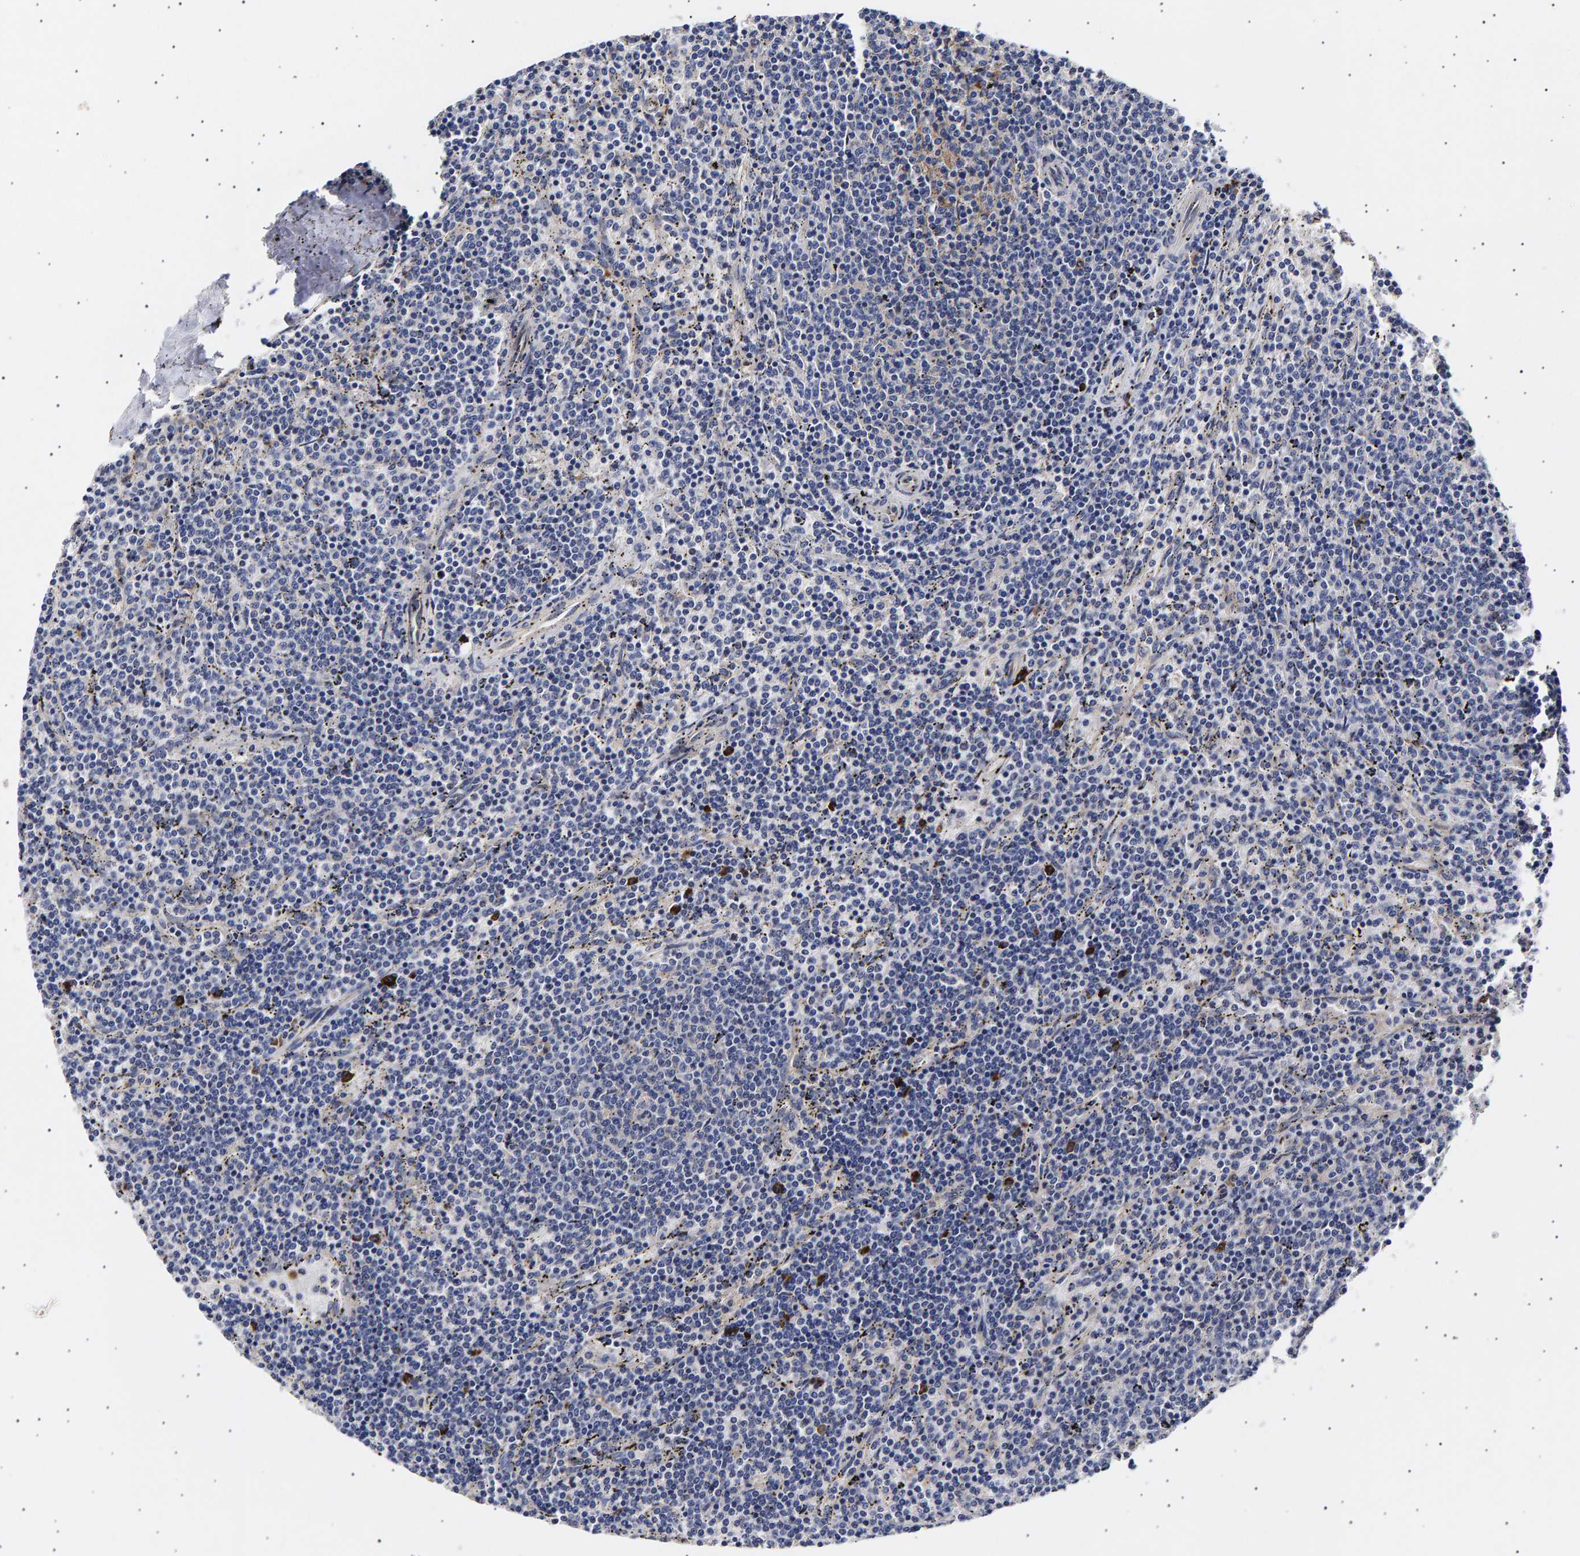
{"staining": {"intensity": "negative", "quantity": "none", "location": "none"}, "tissue": "lymphoma", "cell_type": "Tumor cells", "image_type": "cancer", "snomed": [{"axis": "morphology", "description": "Malignant lymphoma, non-Hodgkin's type, Low grade"}, {"axis": "topography", "description": "Spleen"}], "caption": "The immunohistochemistry photomicrograph has no significant staining in tumor cells of lymphoma tissue.", "gene": "ANKRD40", "patient": {"sex": "female", "age": 50}}